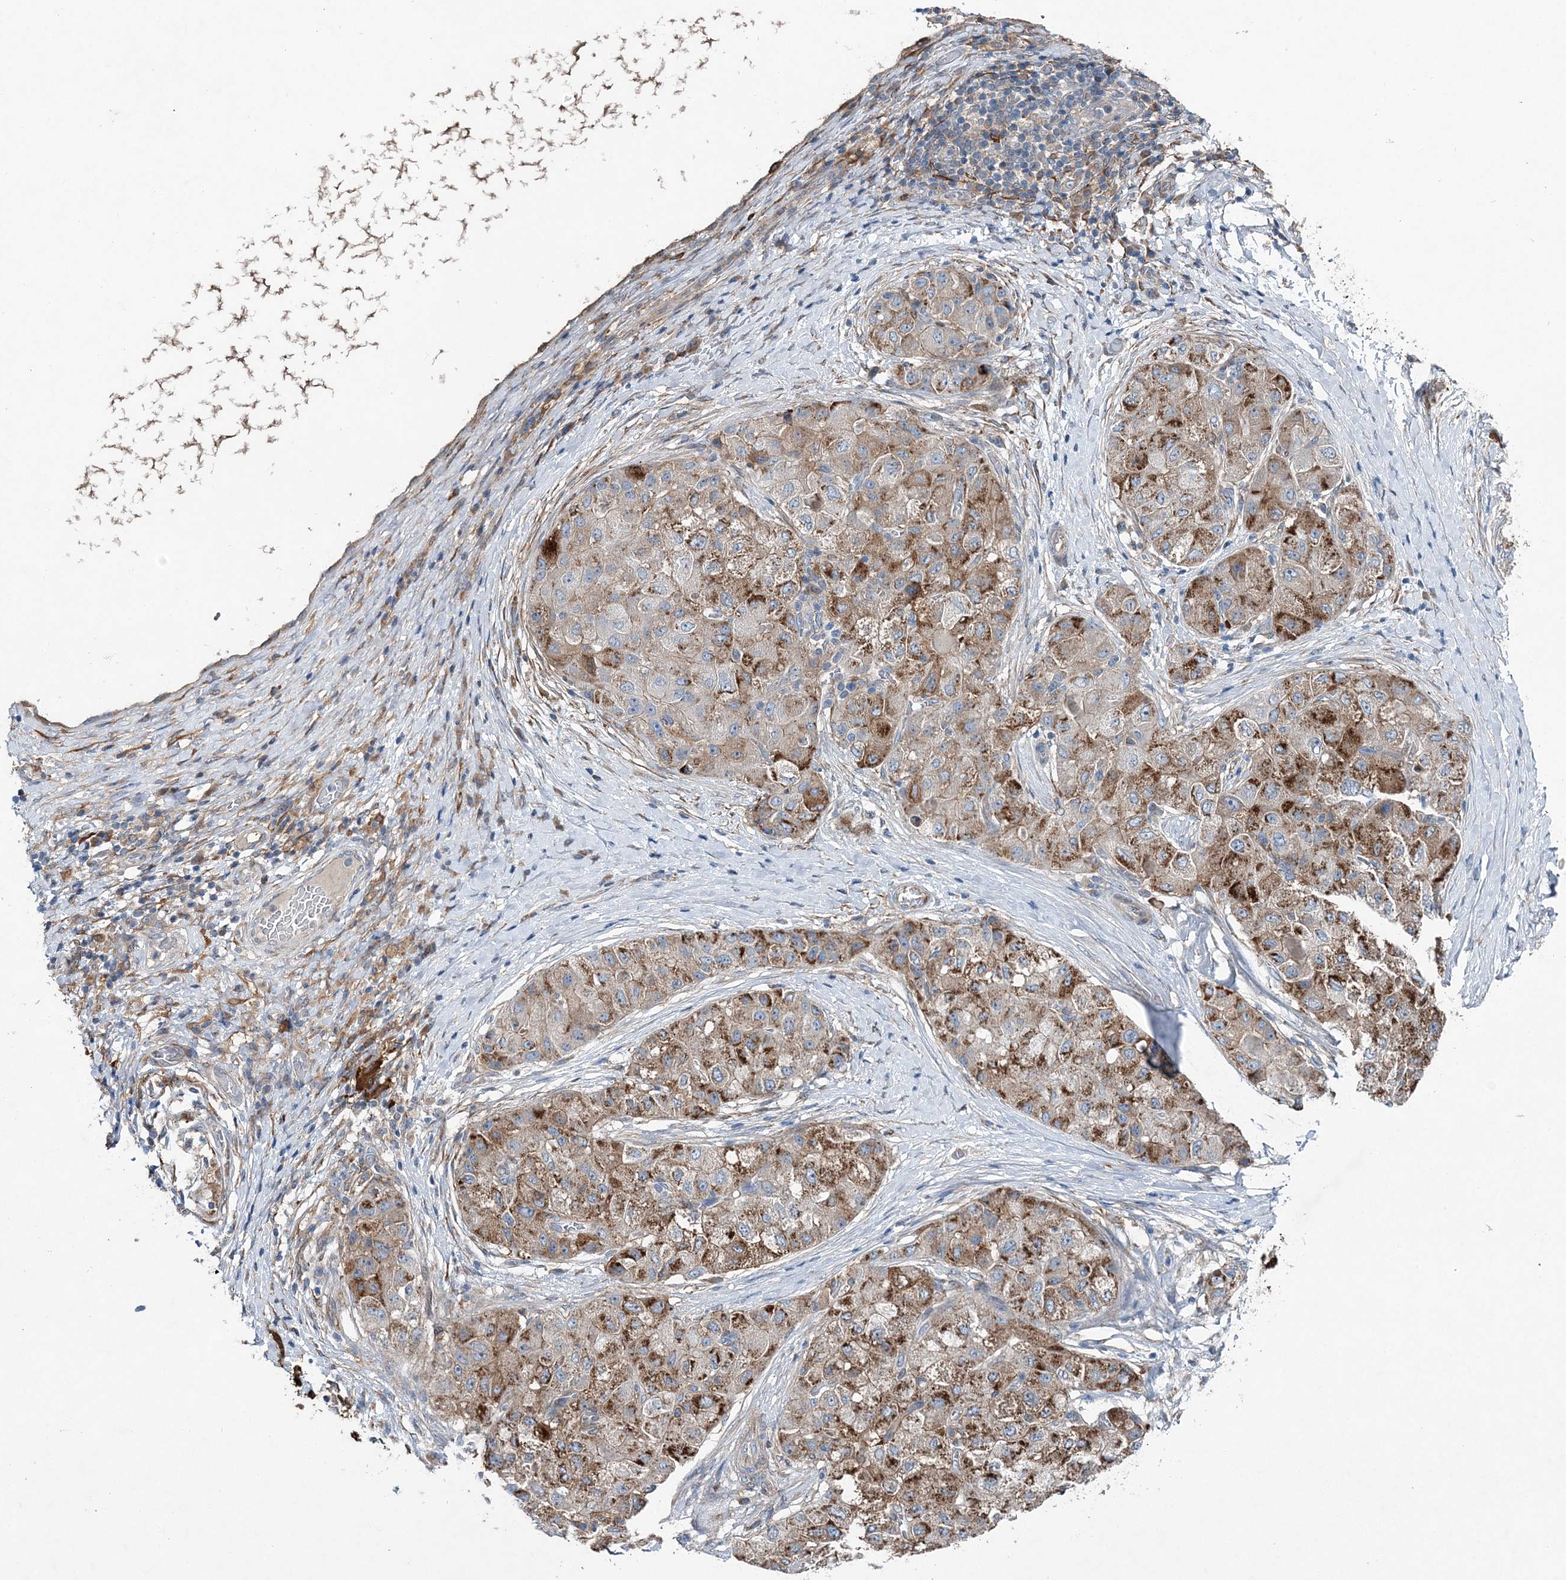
{"staining": {"intensity": "moderate", "quantity": ">75%", "location": "cytoplasmic/membranous"}, "tissue": "liver cancer", "cell_type": "Tumor cells", "image_type": "cancer", "snomed": [{"axis": "morphology", "description": "Carcinoma, Hepatocellular, NOS"}, {"axis": "topography", "description": "Liver"}], "caption": "Immunohistochemistry (IHC) of liver hepatocellular carcinoma displays medium levels of moderate cytoplasmic/membranous positivity in approximately >75% of tumor cells.", "gene": "SPOPL", "patient": {"sex": "male", "age": 80}}